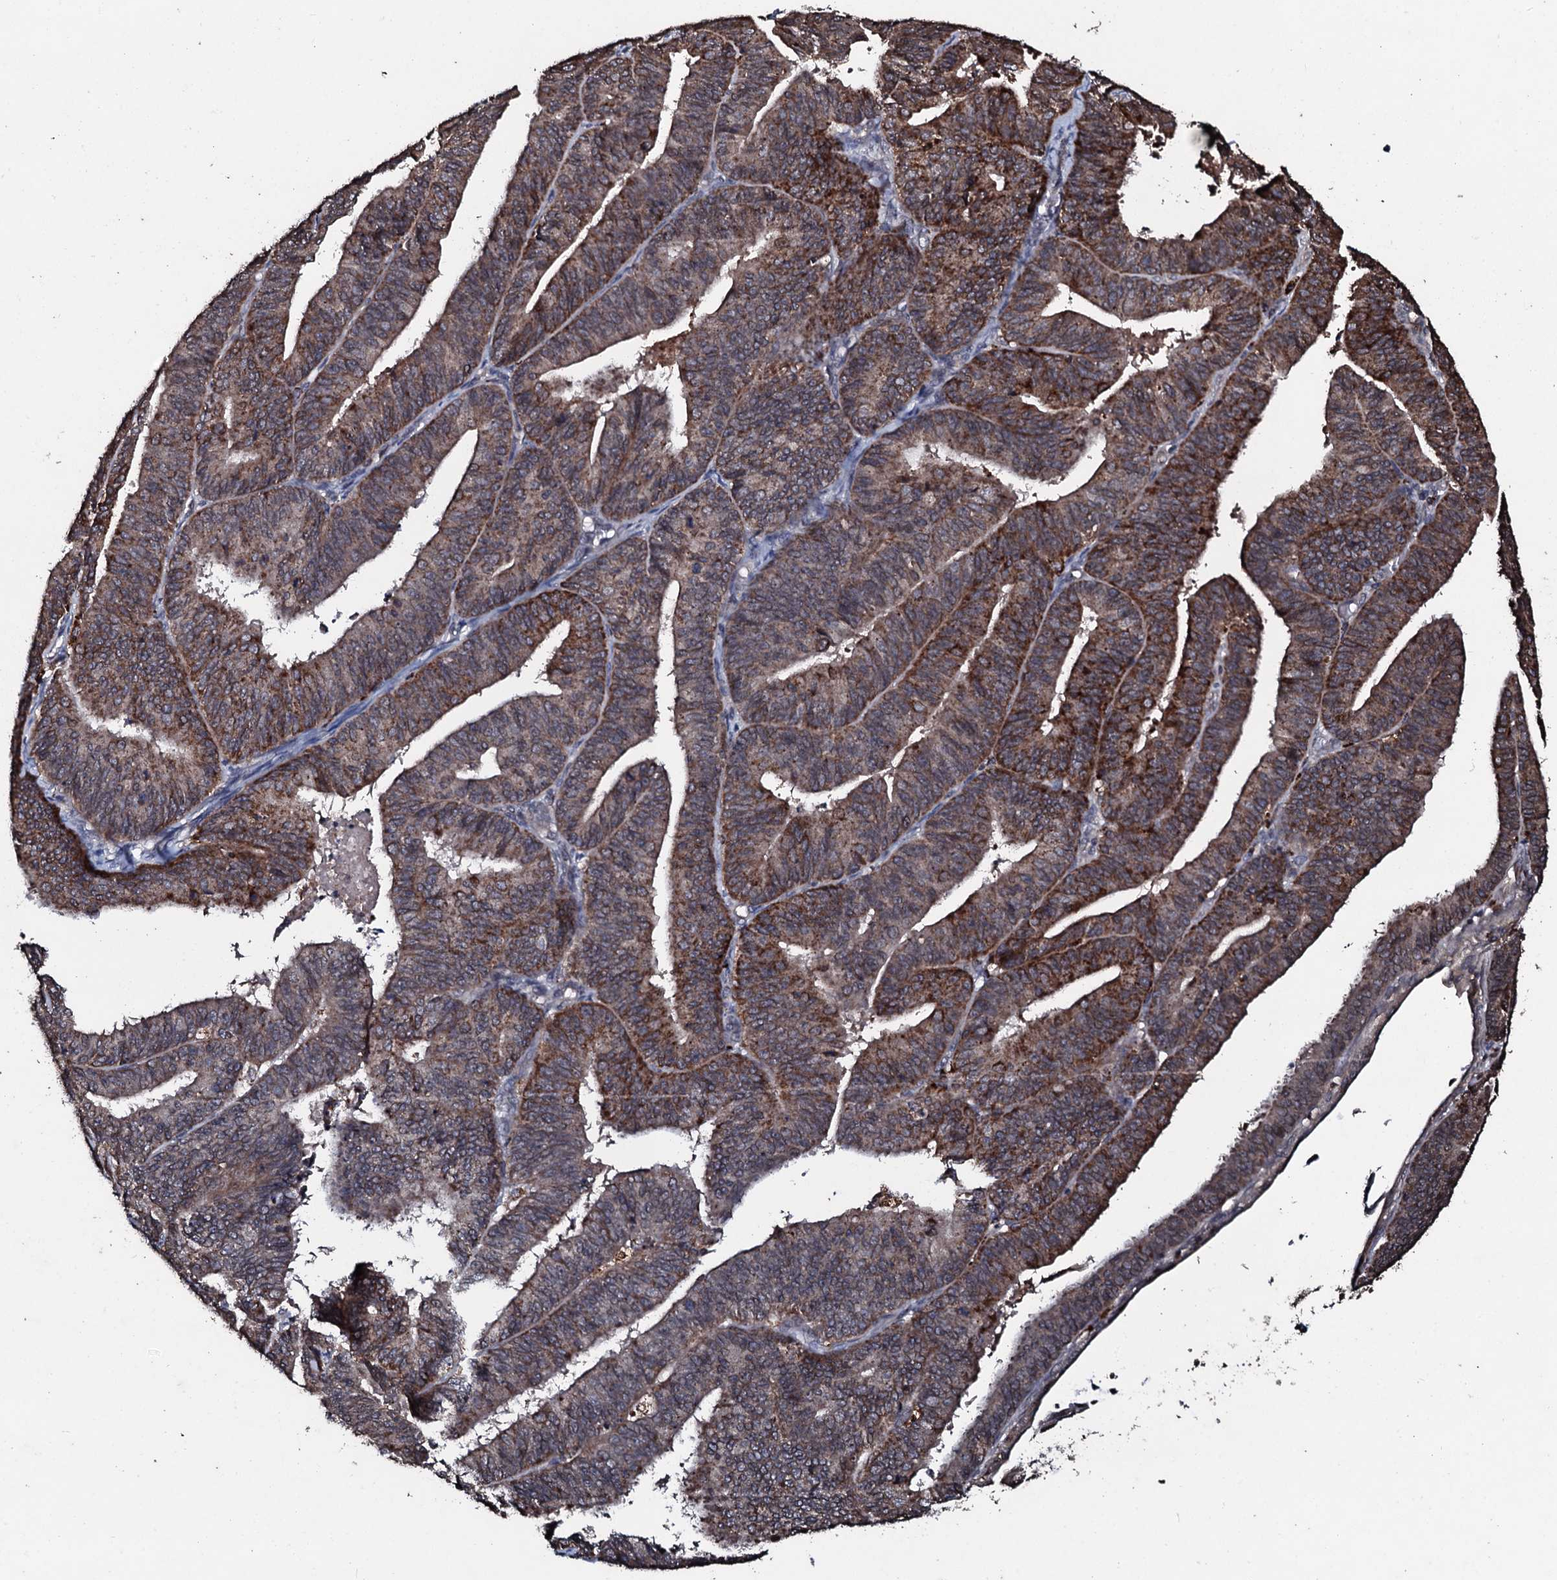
{"staining": {"intensity": "strong", "quantity": "25%-75%", "location": "cytoplasmic/membranous"}, "tissue": "endometrial cancer", "cell_type": "Tumor cells", "image_type": "cancer", "snomed": [{"axis": "morphology", "description": "Adenocarcinoma, NOS"}, {"axis": "topography", "description": "Endometrium"}], "caption": "Immunohistochemical staining of endometrial cancer (adenocarcinoma) reveals high levels of strong cytoplasmic/membranous expression in about 25%-75% of tumor cells.", "gene": "SDHAF2", "patient": {"sex": "female", "age": 73}}